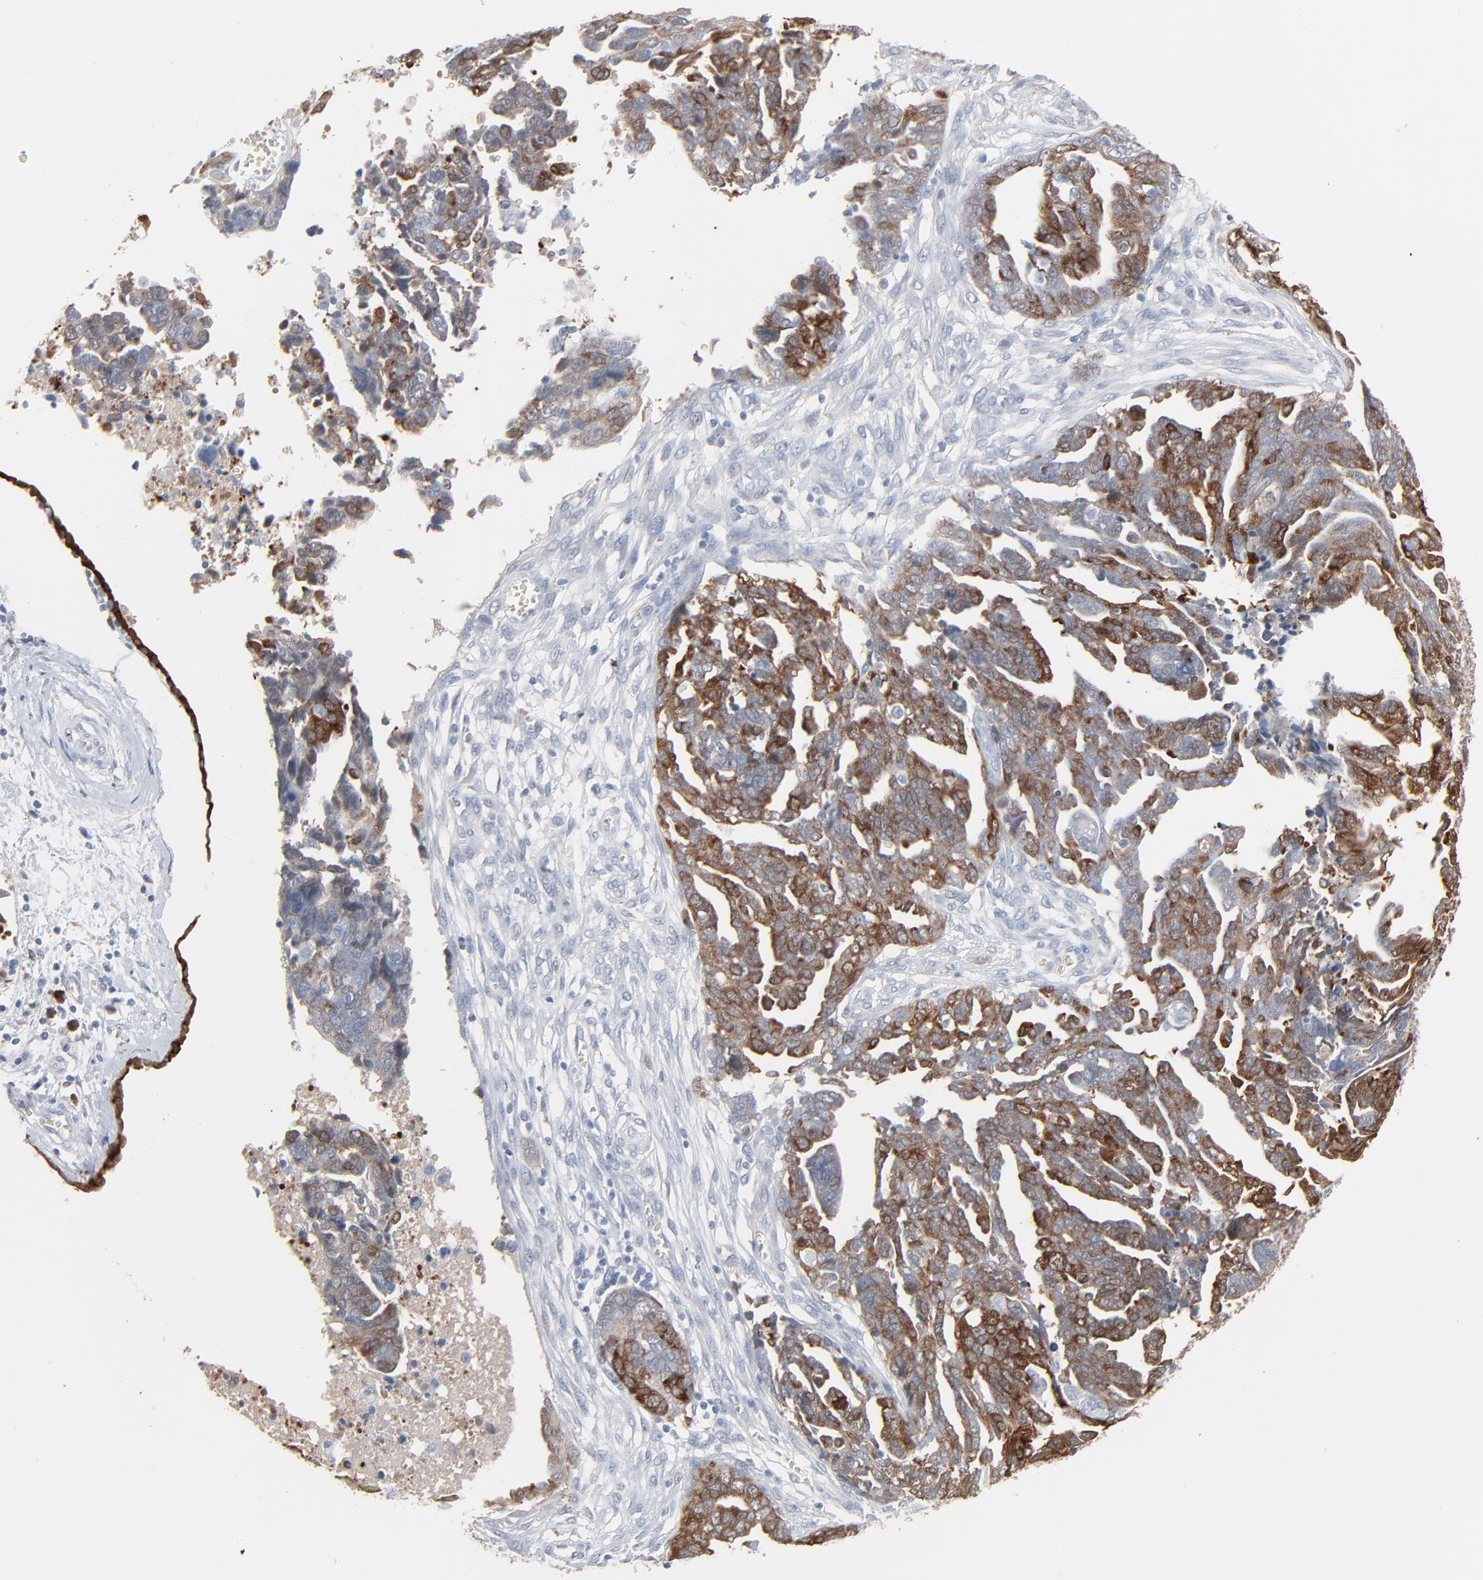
{"staining": {"intensity": "moderate", "quantity": "25%-75%", "location": "cytoplasmic/membranous"}, "tissue": "ovarian cancer", "cell_type": "Tumor cells", "image_type": "cancer", "snomed": [{"axis": "morphology", "description": "Normal tissue, NOS"}, {"axis": "morphology", "description": "Cystadenocarcinoma, serous, NOS"}, {"axis": "topography", "description": "Fallopian tube"}, {"axis": "topography", "description": "Ovary"}], "caption": "There is medium levels of moderate cytoplasmic/membranous staining in tumor cells of serous cystadenocarcinoma (ovarian), as demonstrated by immunohistochemical staining (brown color).", "gene": "PHGDH", "patient": {"sex": "female", "age": 56}}